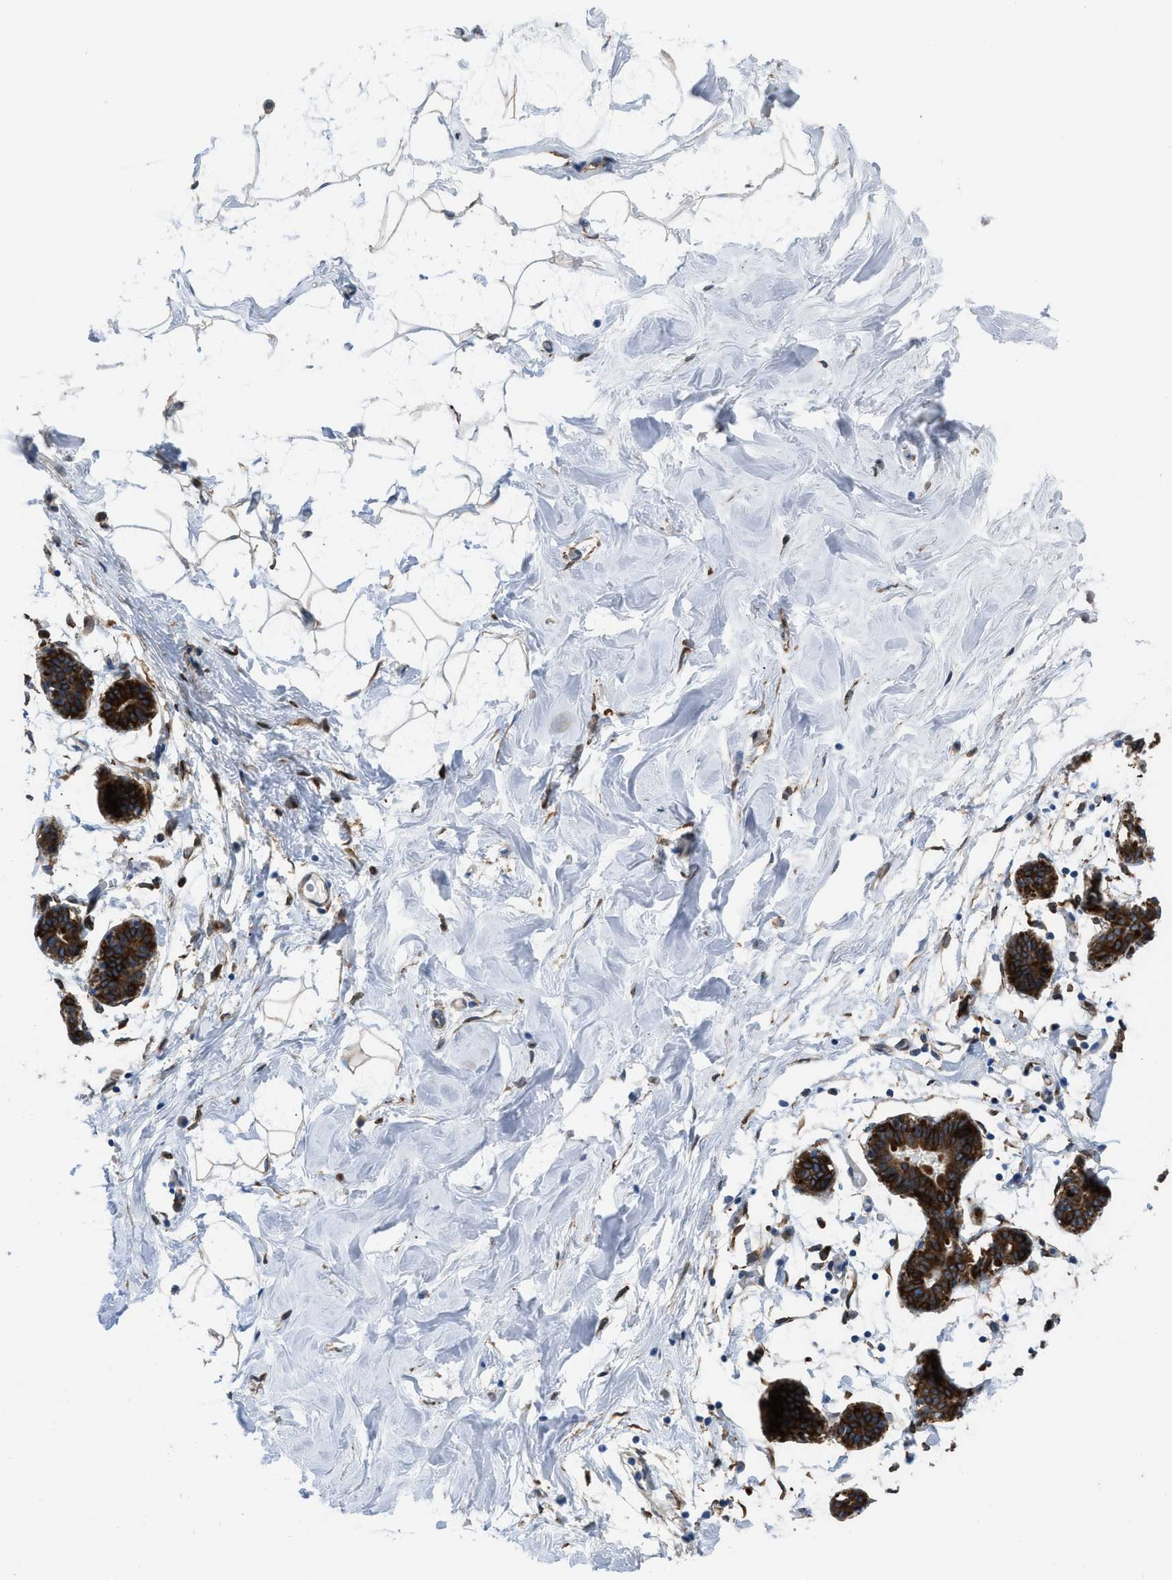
{"staining": {"intensity": "weak", "quantity": ">75%", "location": "cytoplasmic/membranous"}, "tissue": "breast", "cell_type": "Adipocytes", "image_type": "normal", "snomed": [{"axis": "morphology", "description": "Normal tissue, NOS"}, {"axis": "topography", "description": "Breast"}], "caption": "Adipocytes demonstrate weak cytoplasmic/membranous positivity in approximately >75% of cells in benign breast.", "gene": "ERLIN2", "patient": {"sex": "female", "age": 27}}